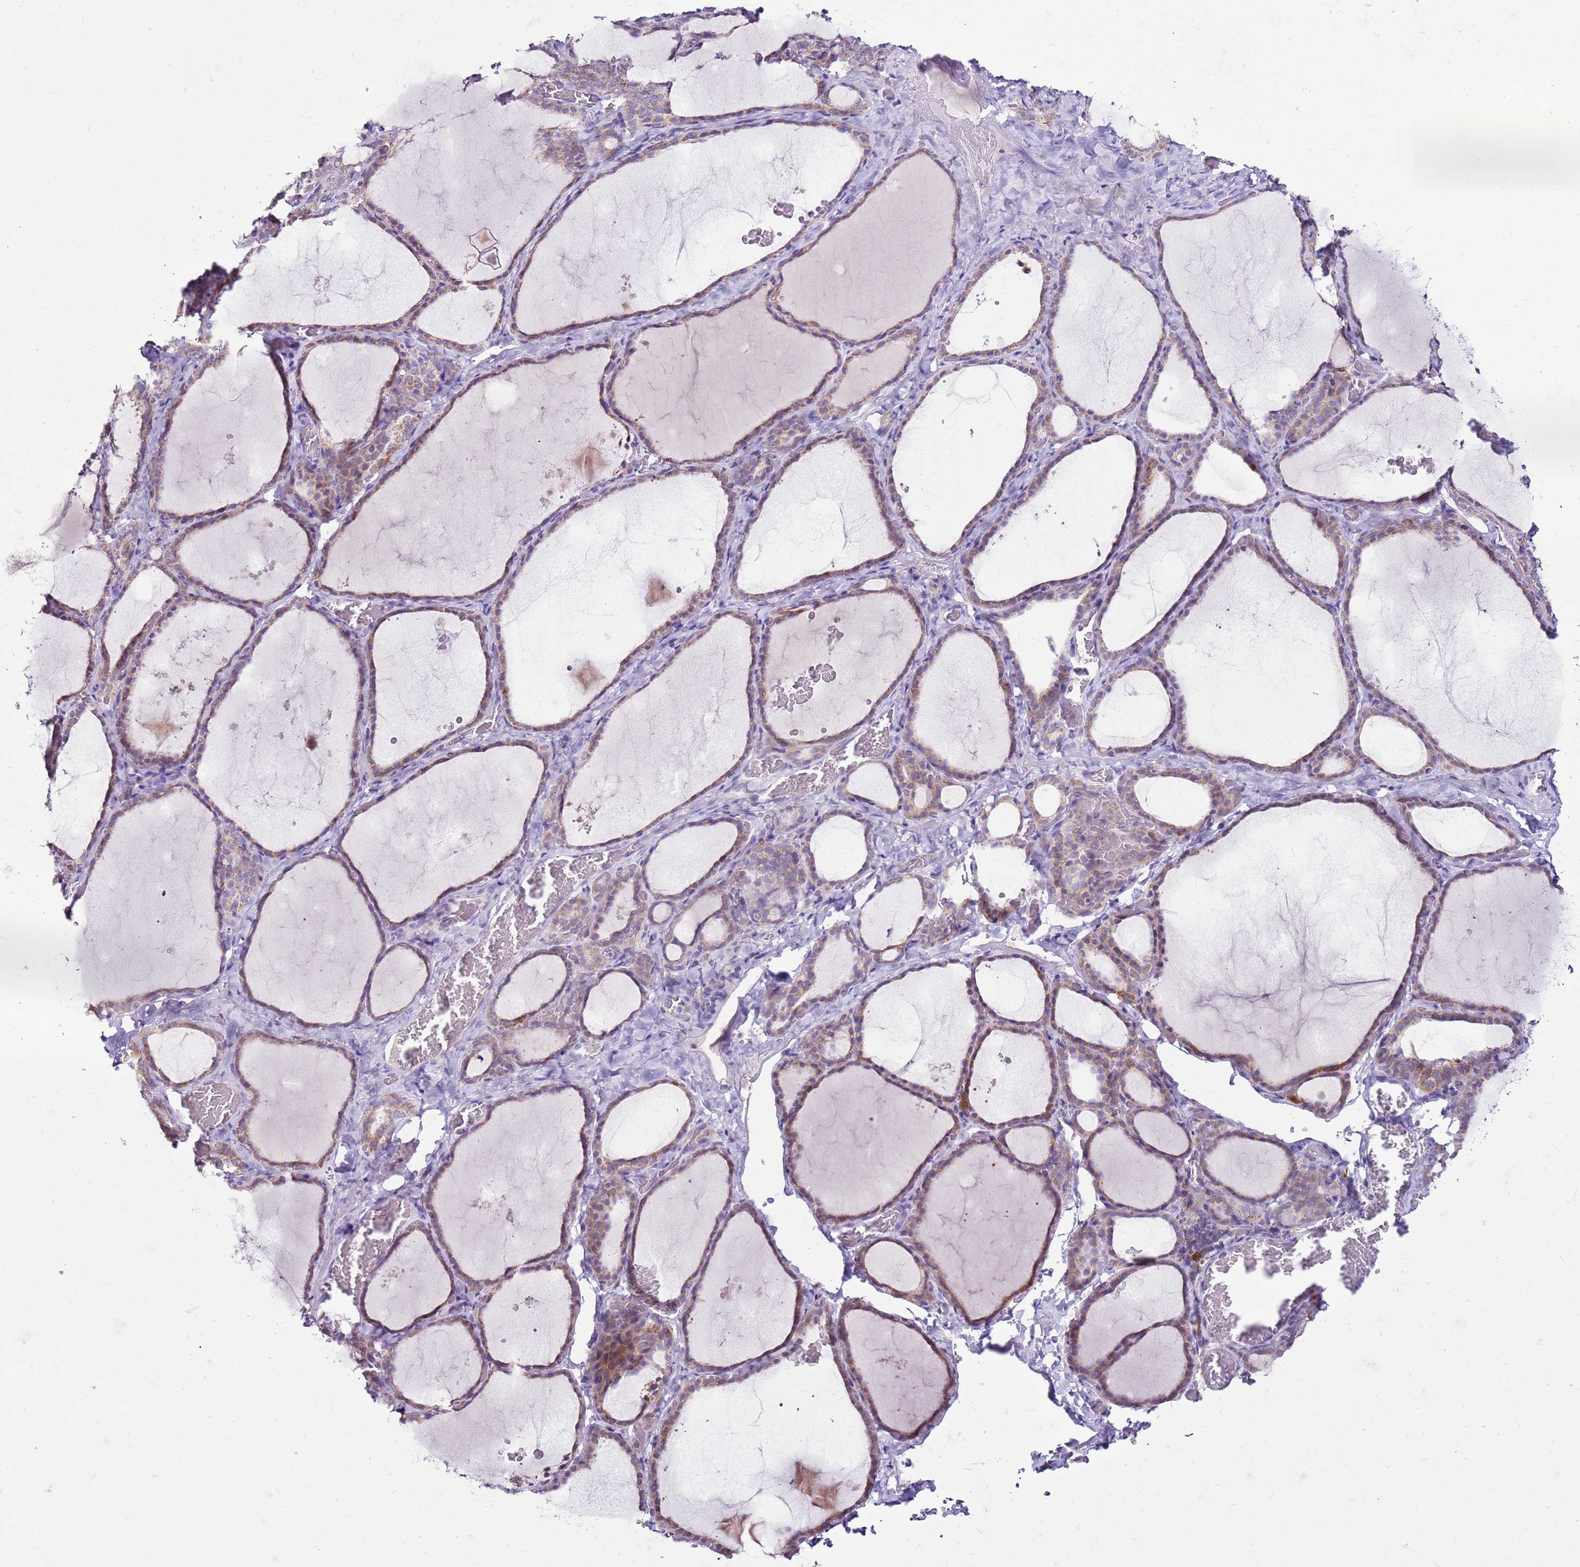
{"staining": {"intensity": "moderate", "quantity": ">75%", "location": "cytoplasmic/membranous"}, "tissue": "thyroid gland", "cell_type": "Glandular cells", "image_type": "normal", "snomed": [{"axis": "morphology", "description": "Normal tissue, NOS"}, {"axis": "topography", "description": "Thyroid gland"}], "caption": "The micrograph exhibits staining of unremarkable thyroid gland, revealing moderate cytoplasmic/membranous protein positivity (brown color) within glandular cells. The staining was performed using DAB to visualize the protein expression in brown, while the nuclei were stained in blue with hematoxylin (Magnification: 20x).", "gene": "MRPL36", "patient": {"sex": "female", "age": 39}}